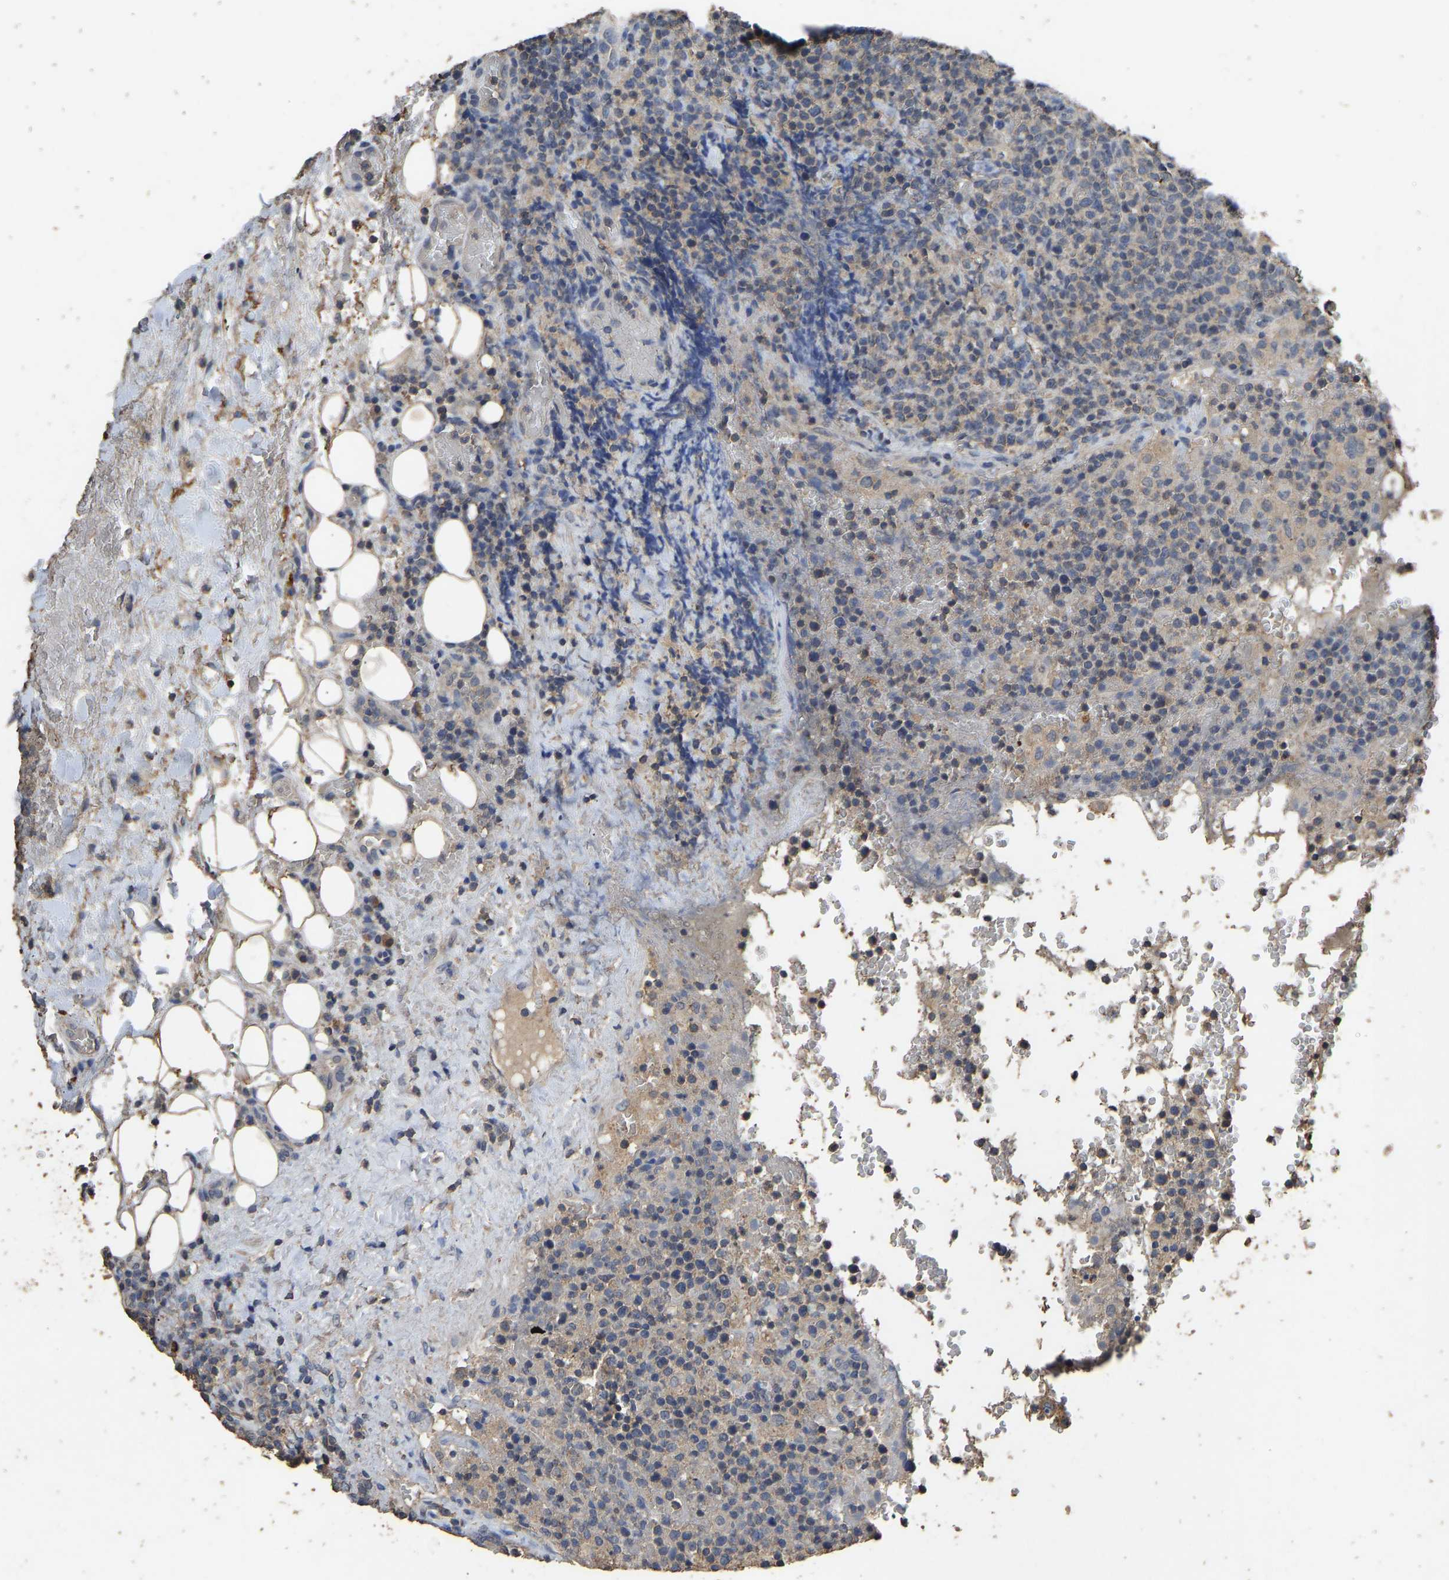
{"staining": {"intensity": "weak", "quantity": "25%-75%", "location": "cytoplasmic/membranous"}, "tissue": "lymphoma", "cell_type": "Tumor cells", "image_type": "cancer", "snomed": [{"axis": "morphology", "description": "Malignant lymphoma, non-Hodgkin's type, High grade"}, {"axis": "topography", "description": "Lymph node"}], "caption": "DAB immunohistochemical staining of human high-grade malignant lymphoma, non-Hodgkin's type demonstrates weak cytoplasmic/membranous protein positivity in about 25%-75% of tumor cells. (IHC, brightfield microscopy, high magnification).", "gene": "CIDEC", "patient": {"sex": "male", "age": 61}}